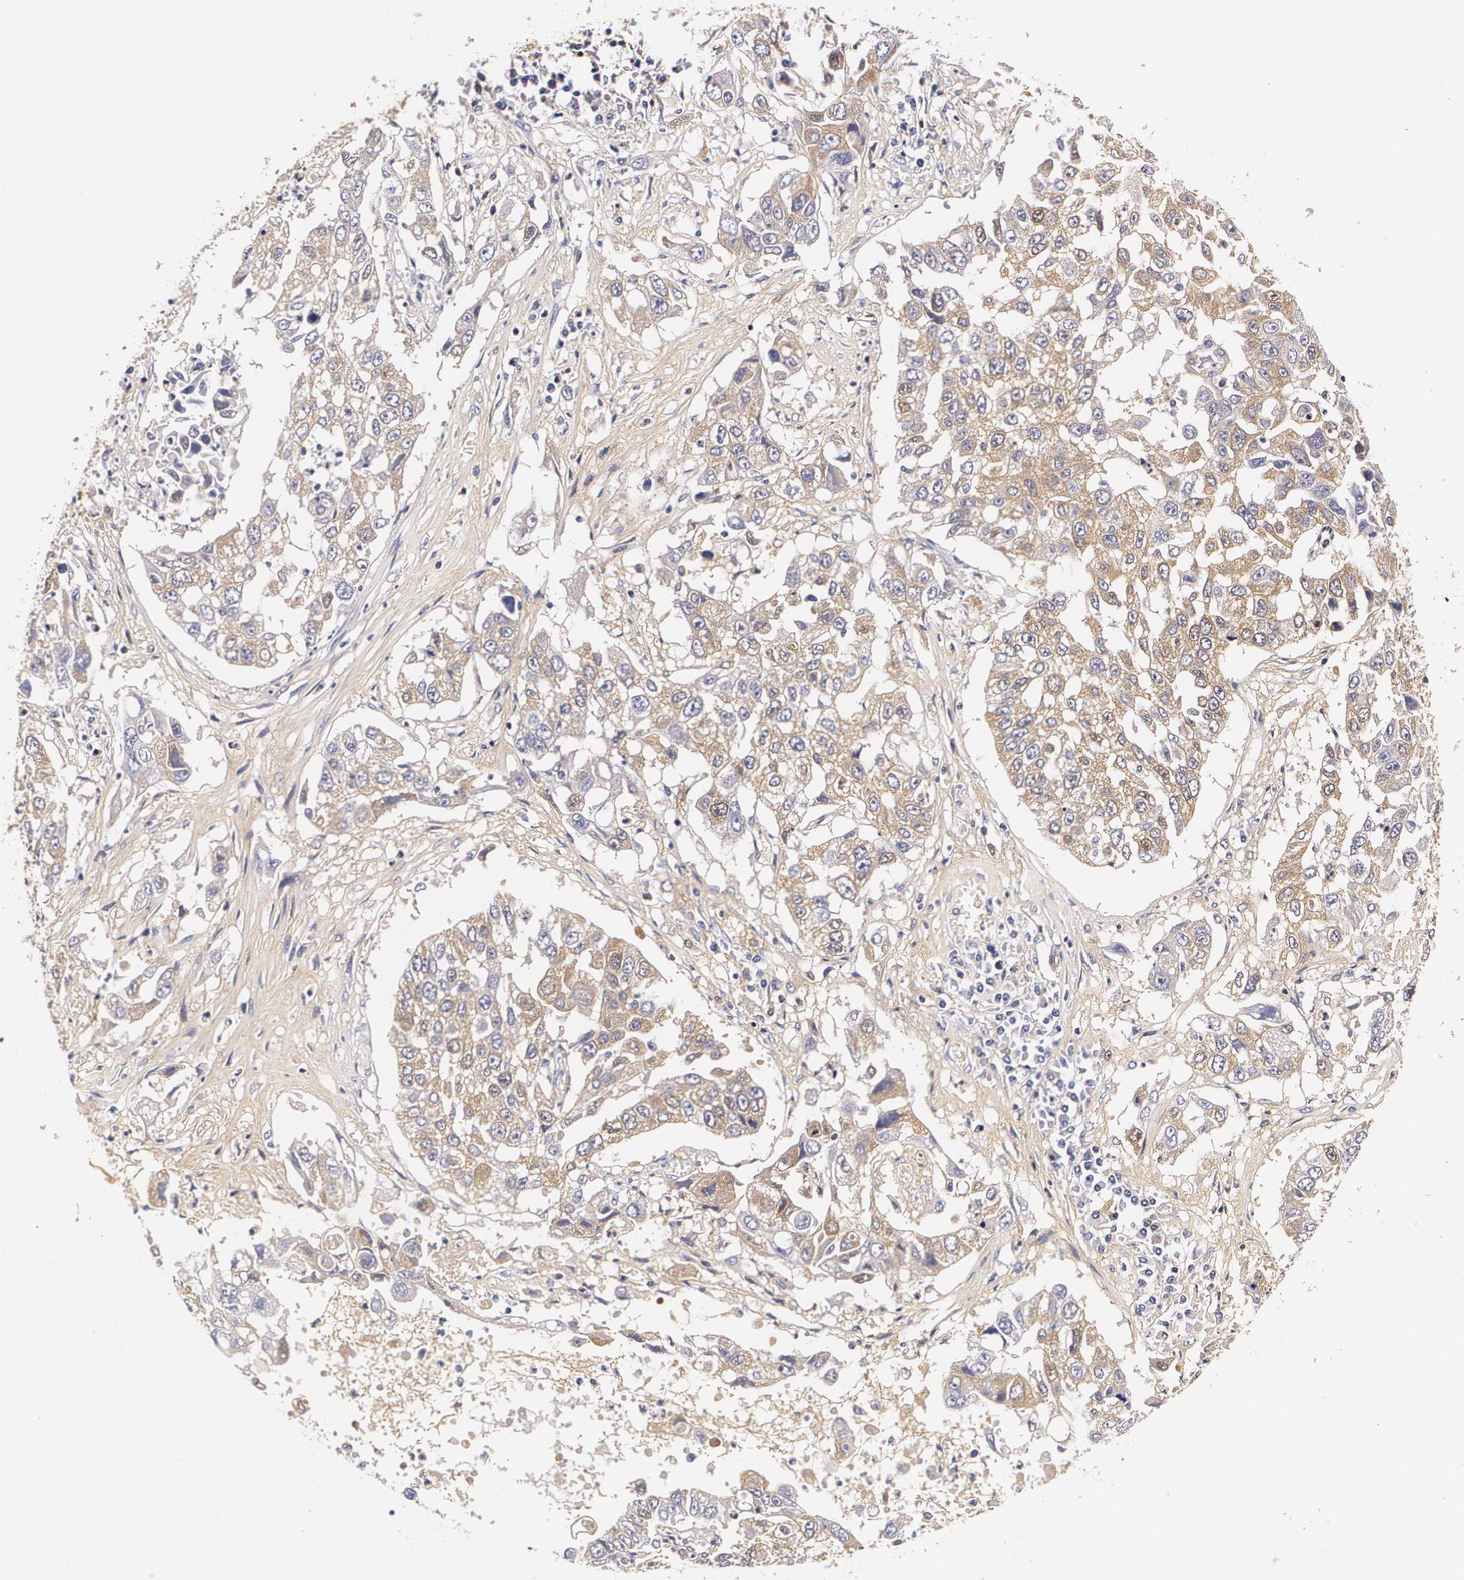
{"staining": {"intensity": "weak", "quantity": "25%-75%", "location": "cytoplasmic/membranous"}, "tissue": "lung cancer", "cell_type": "Tumor cells", "image_type": "cancer", "snomed": [{"axis": "morphology", "description": "Squamous cell carcinoma, NOS"}, {"axis": "topography", "description": "Lung"}], "caption": "Tumor cells show weak cytoplasmic/membranous expression in about 25%-75% of cells in lung cancer.", "gene": "TTR", "patient": {"sex": "male", "age": 71}}